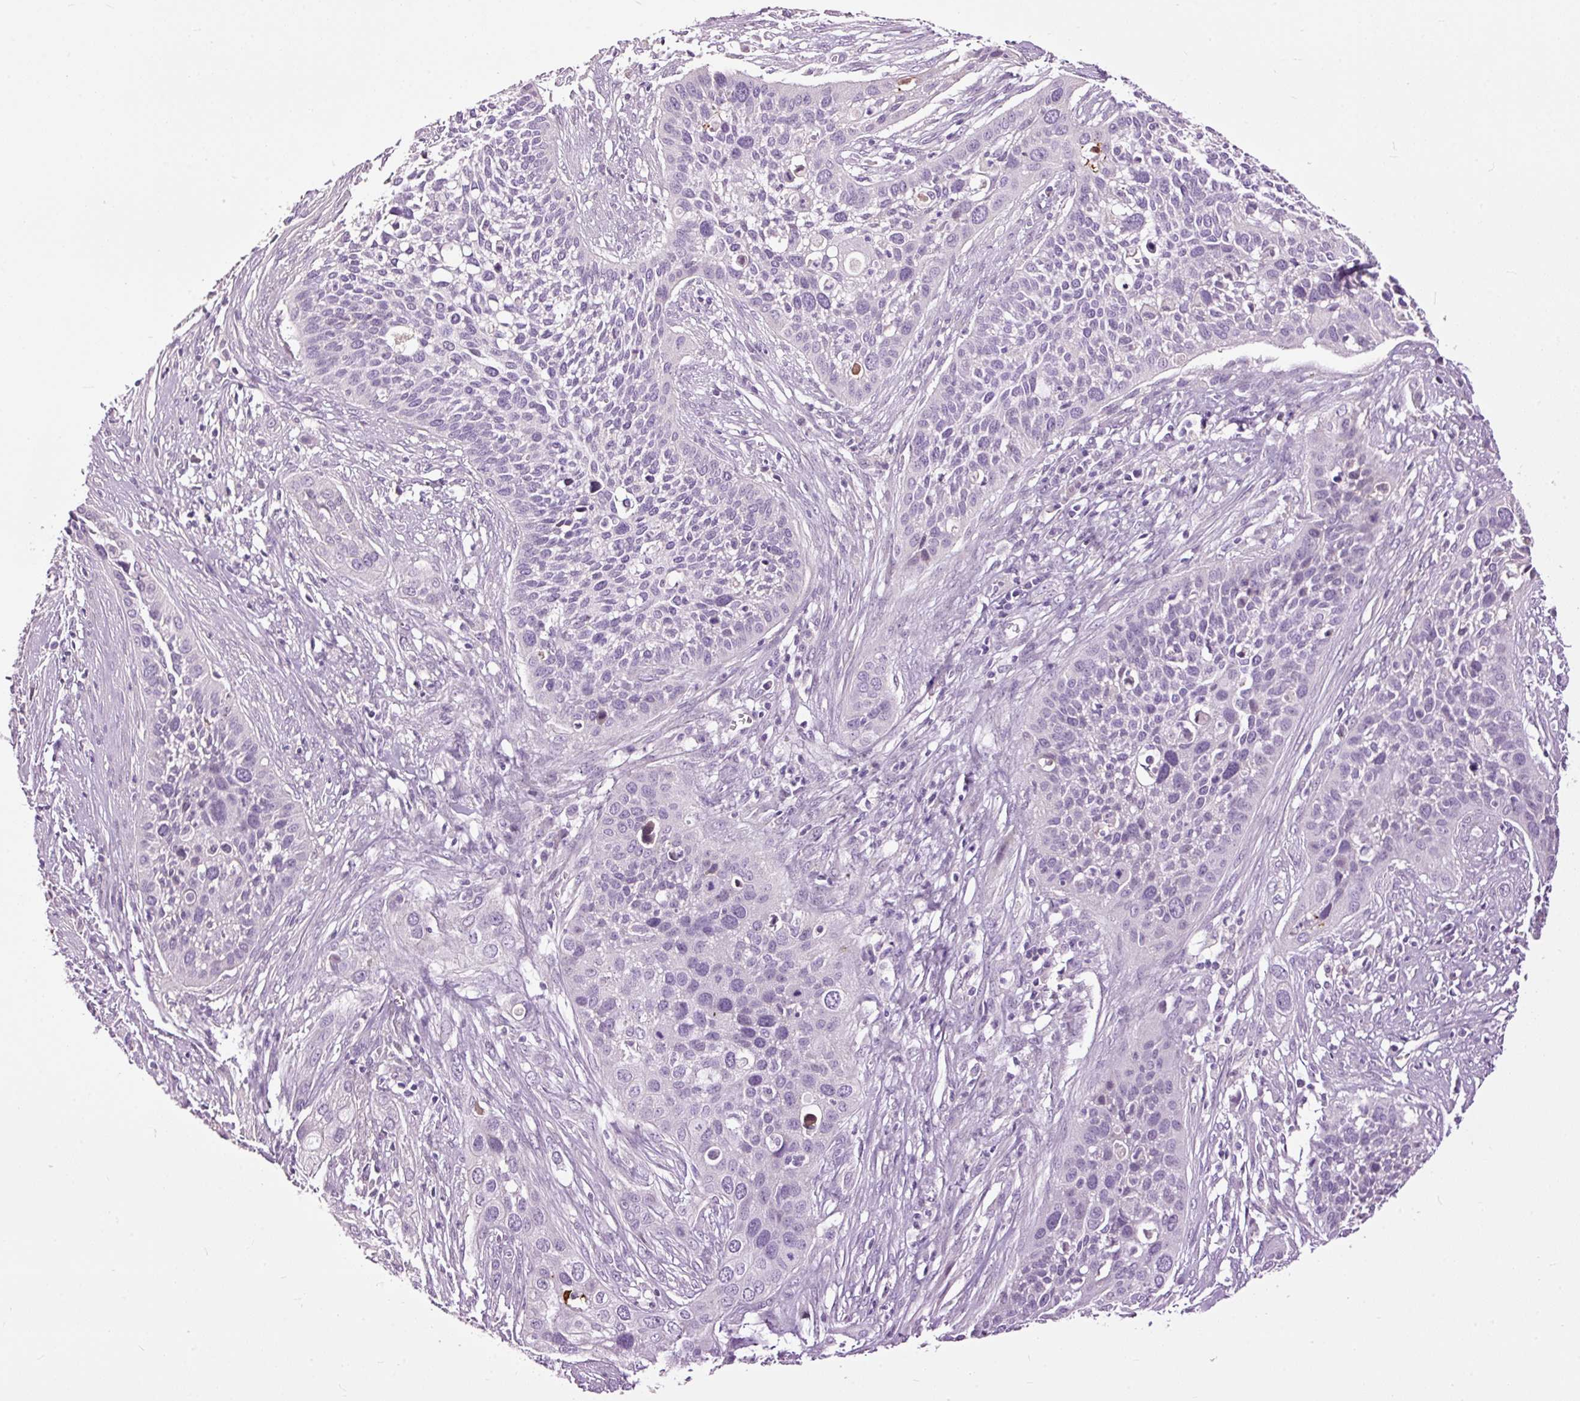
{"staining": {"intensity": "negative", "quantity": "none", "location": "none"}, "tissue": "cervical cancer", "cell_type": "Tumor cells", "image_type": "cancer", "snomed": [{"axis": "morphology", "description": "Squamous cell carcinoma, NOS"}, {"axis": "topography", "description": "Cervix"}], "caption": "Immunohistochemistry (IHC) histopathology image of neoplastic tissue: human squamous cell carcinoma (cervical) stained with DAB exhibits no significant protein expression in tumor cells.", "gene": "FCRL4", "patient": {"sex": "female", "age": 34}}